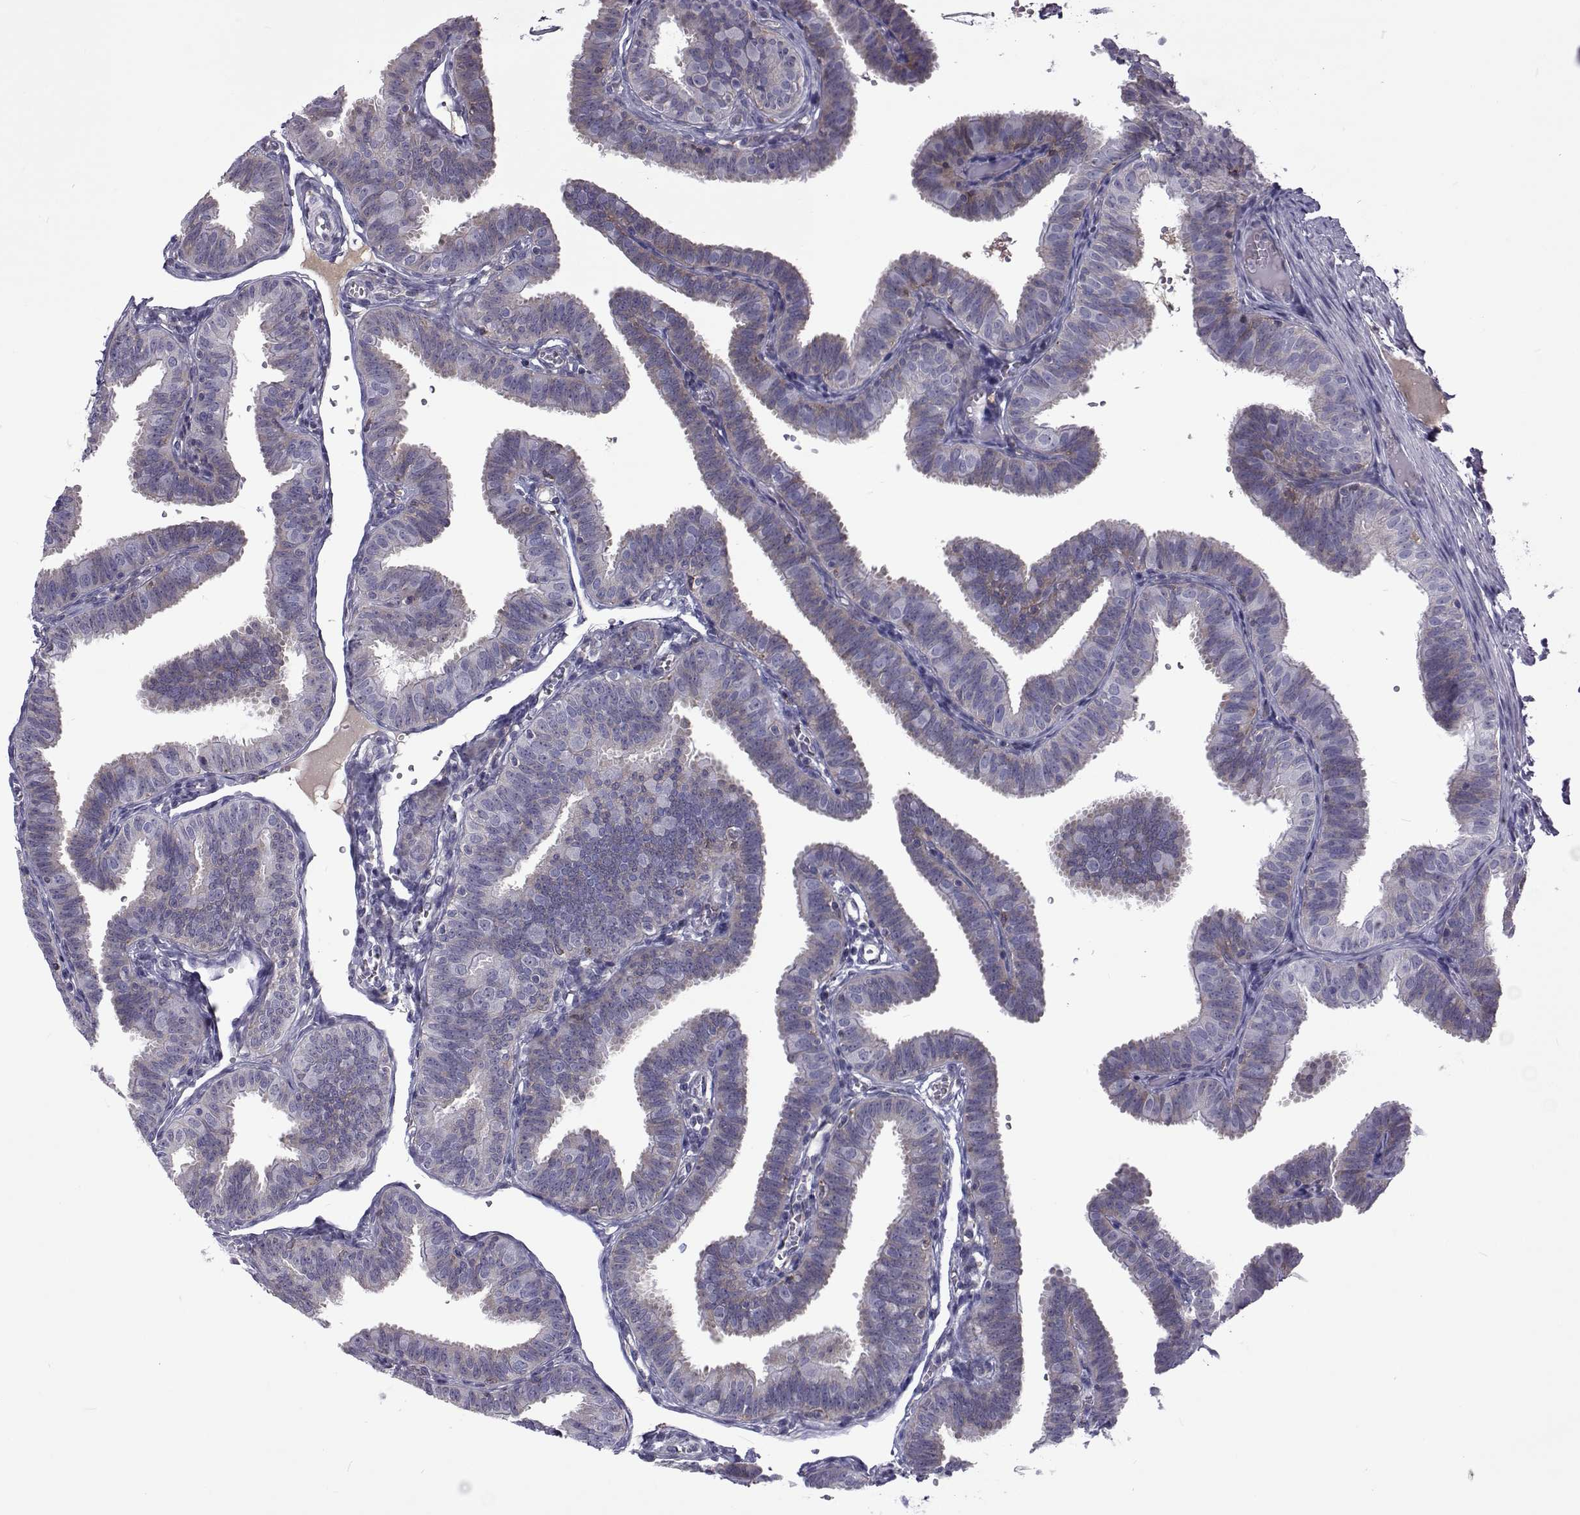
{"staining": {"intensity": "negative", "quantity": "none", "location": "none"}, "tissue": "fallopian tube", "cell_type": "Glandular cells", "image_type": "normal", "snomed": [{"axis": "morphology", "description": "Normal tissue, NOS"}, {"axis": "topography", "description": "Fallopian tube"}], "caption": "The histopathology image exhibits no staining of glandular cells in benign fallopian tube.", "gene": "TCF15", "patient": {"sex": "female", "age": 25}}